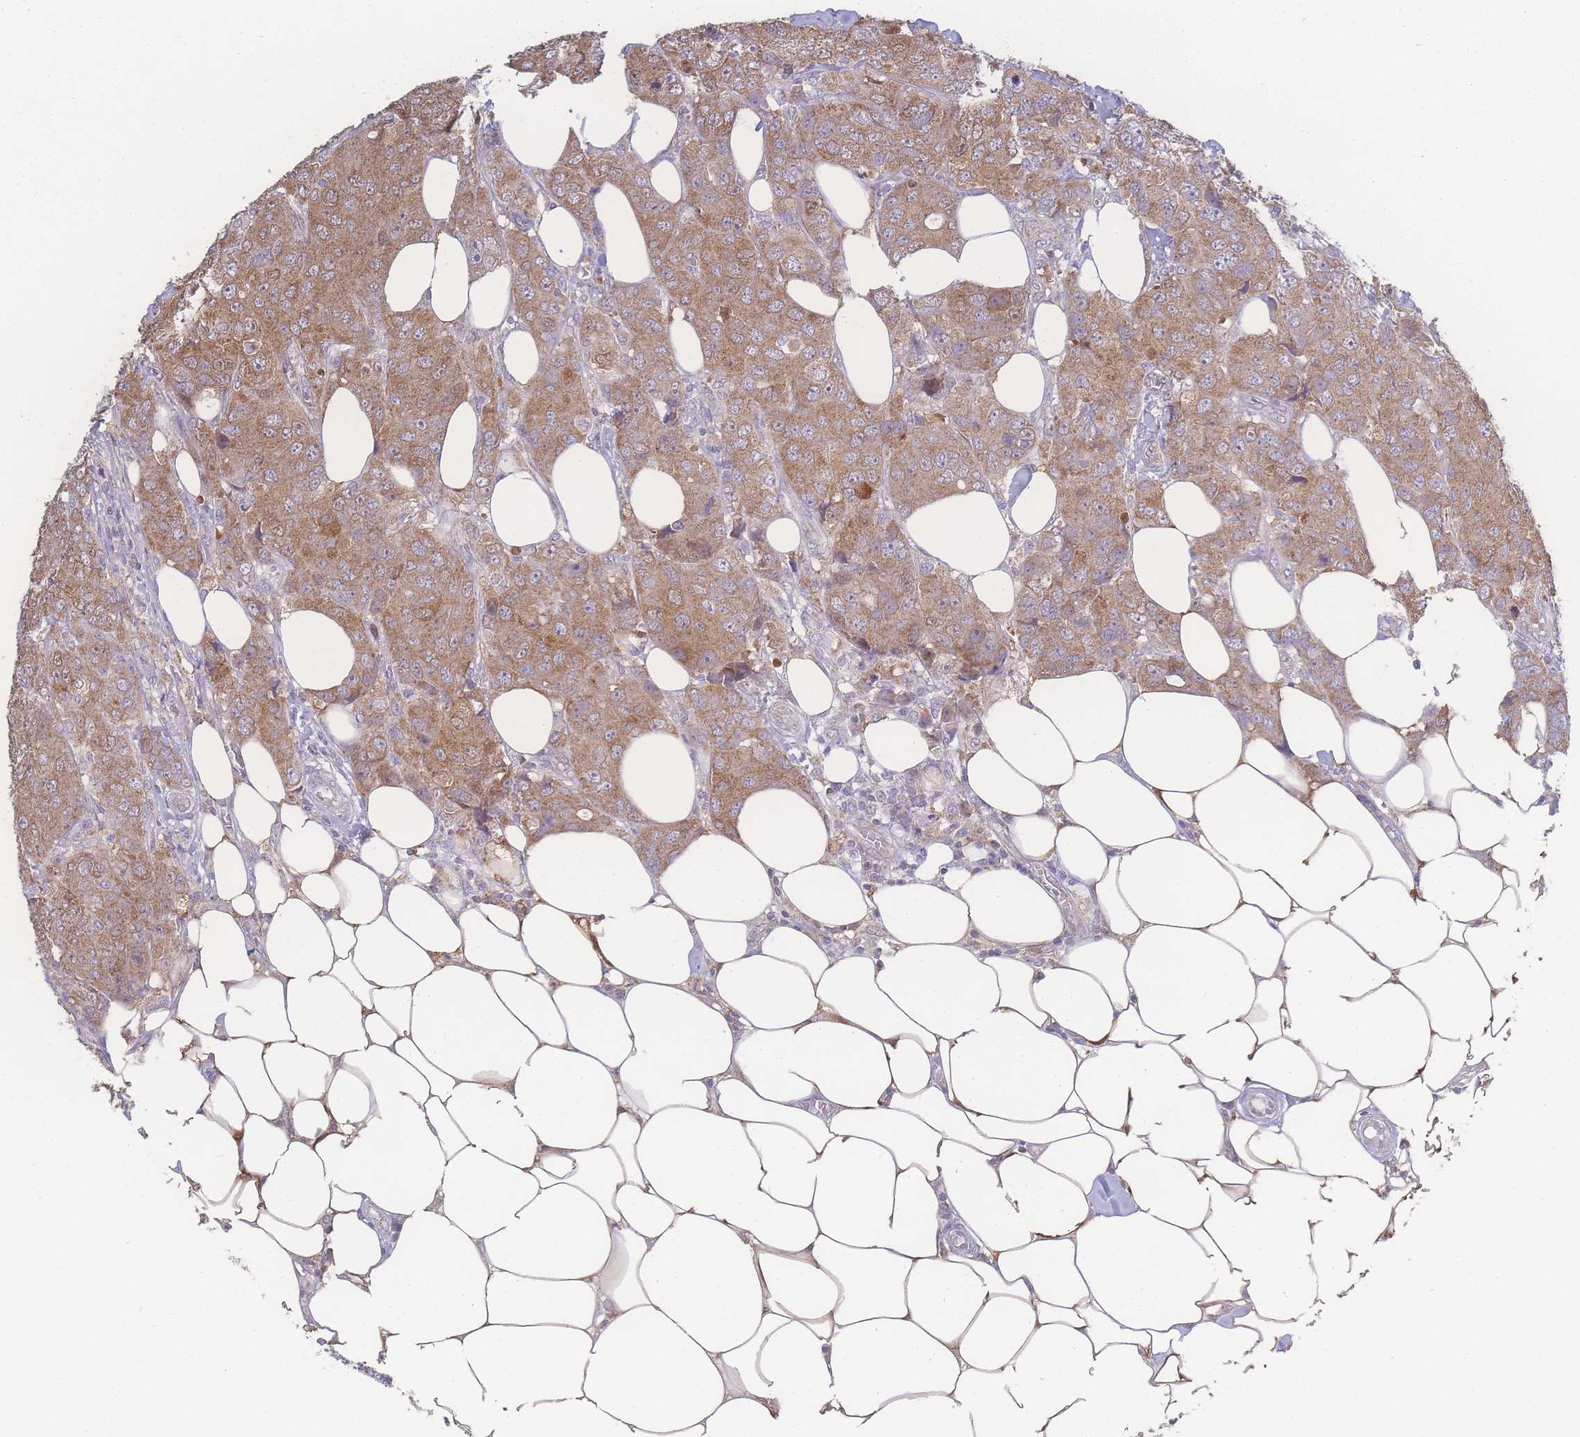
{"staining": {"intensity": "moderate", "quantity": ">75%", "location": "cytoplasmic/membranous"}, "tissue": "breast cancer", "cell_type": "Tumor cells", "image_type": "cancer", "snomed": [{"axis": "morphology", "description": "Duct carcinoma"}, {"axis": "topography", "description": "Breast"}], "caption": "An IHC micrograph of tumor tissue is shown. Protein staining in brown shows moderate cytoplasmic/membranous positivity in invasive ductal carcinoma (breast) within tumor cells.", "gene": "GIPR", "patient": {"sex": "female", "age": 43}}